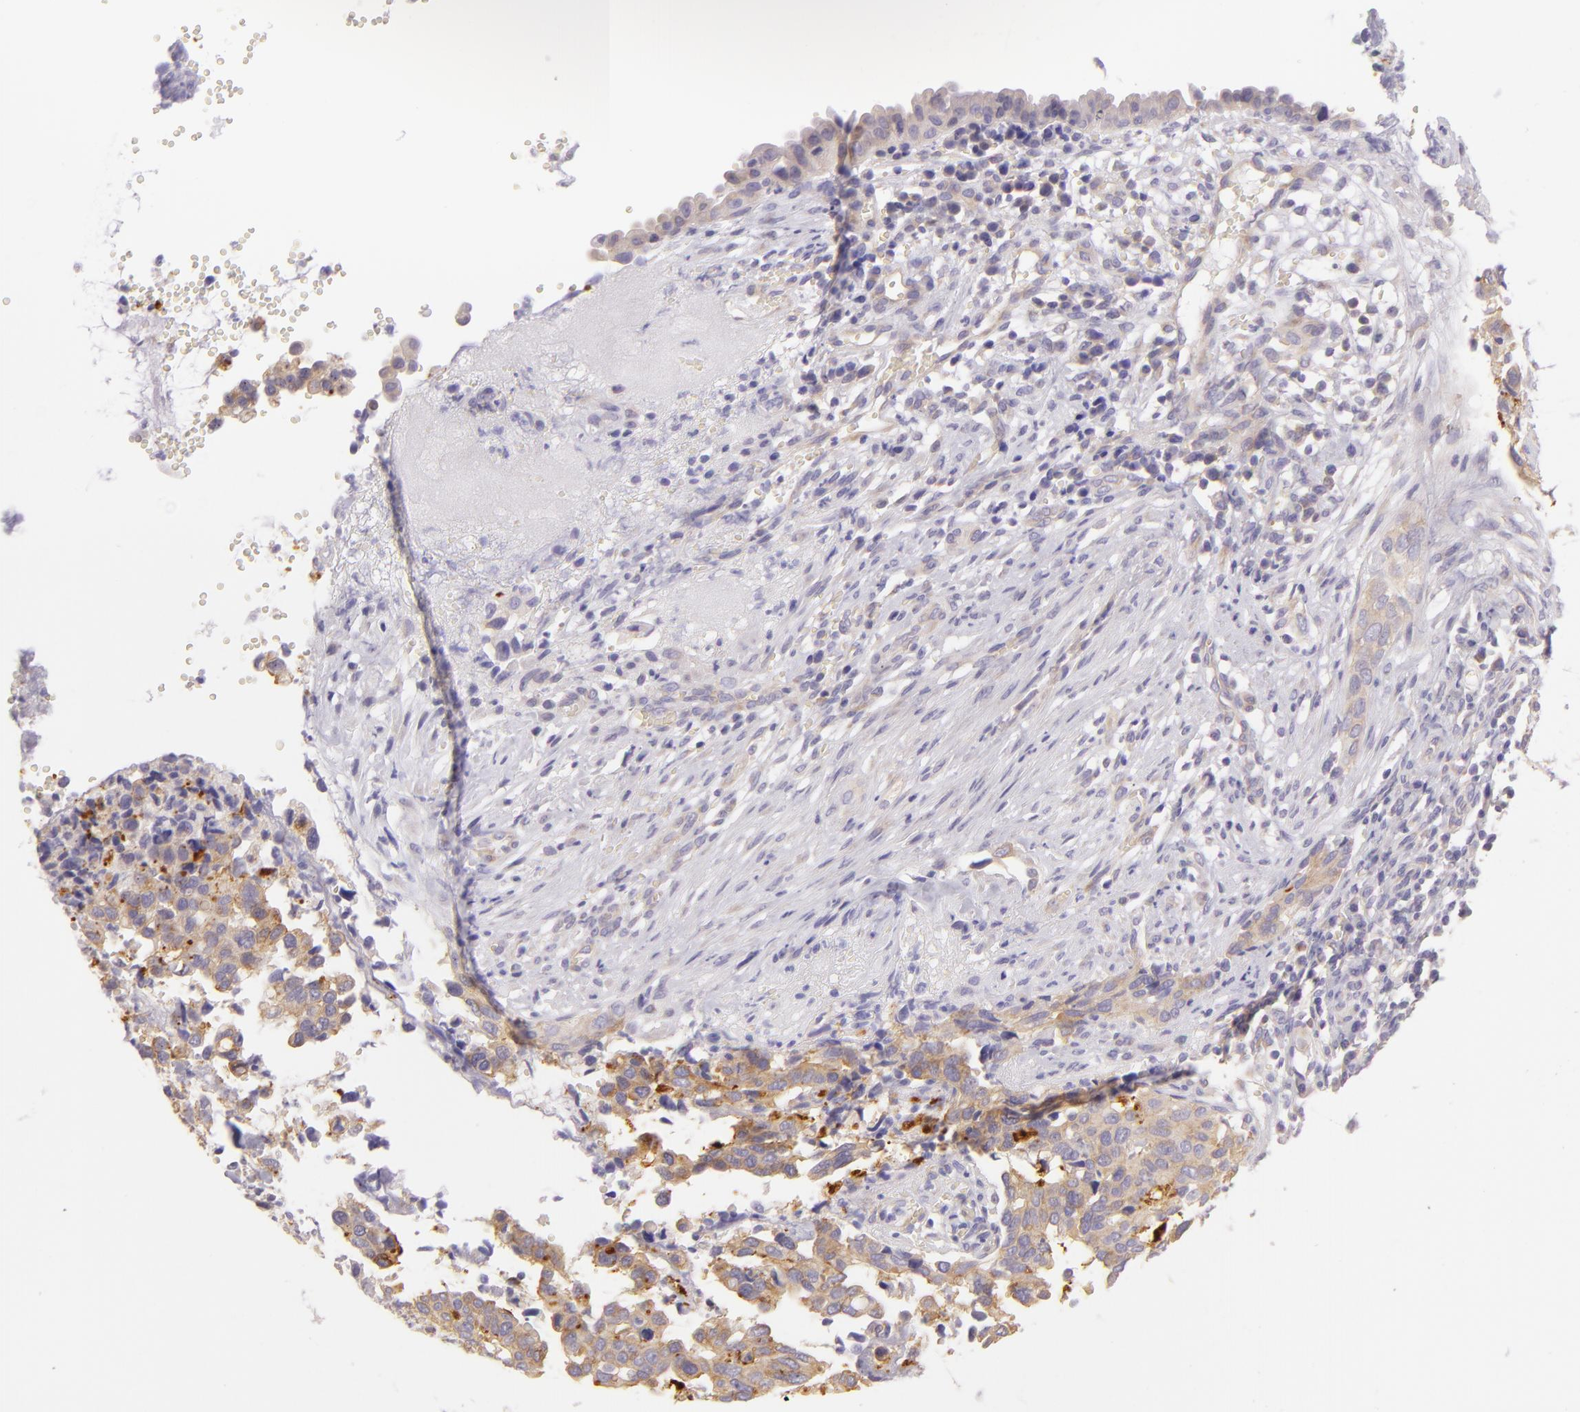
{"staining": {"intensity": "weak", "quantity": ">75%", "location": "cytoplasmic/membranous"}, "tissue": "cervical cancer", "cell_type": "Tumor cells", "image_type": "cancer", "snomed": [{"axis": "morphology", "description": "Normal tissue, NOS"}, {"axis": "morphology", "description": "Squamous cell carcinoma, NOS"}, {"axis": "topography", "description": "Cervix"}], "caption": "Immunohistochemistry image of neoplastic tissue: cervical squamous cell carcinoma stained using immunohistochemistry (IHC) displays low levels of weak protein expression localized specifically in the cytoplasmic/membranous of tumor cells, appearing as a cytoplasmic/membranous brown color.", "gene": "ZC3H7B", "patient": {"sex": "female", "age": 45}}